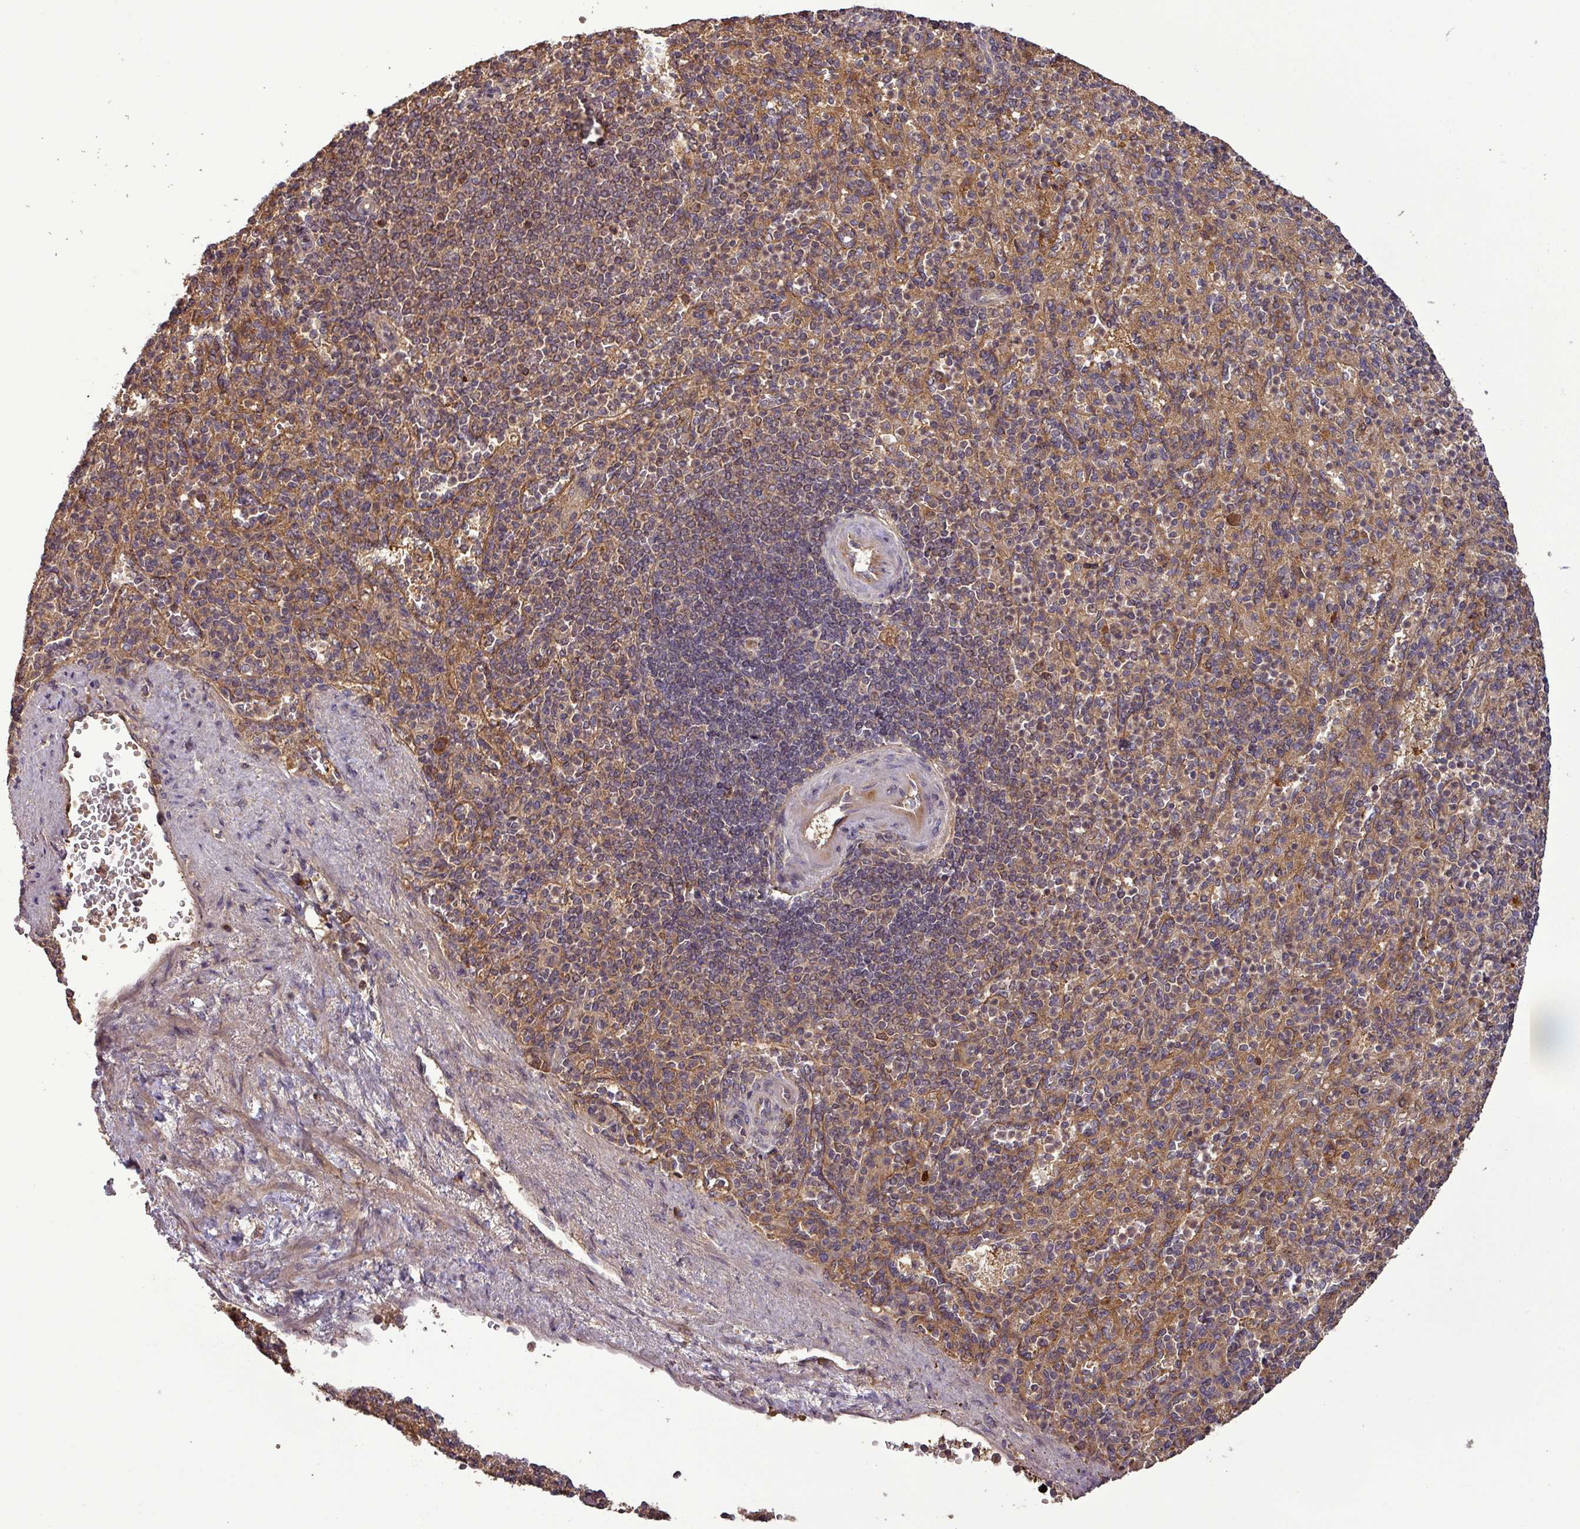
{"staining": {"intensity": "moderate", "quantity": ">75%", "location": "cytoplasmic/membranous,nuclear"}, "tissue": "spleen", "cell_type": "Cells in red pulp", "image_type": "normal", "snomed": [{"axis": "morphology", "description": "Normal tissue, NOS"}, {"axis": "topography", "description": "Spleen"}], "caption": "Moderate cytoplasmic/membranous,nuclear positivity for a protein is appreciated in approximately >75% of cells in red pulp of unremarkable spleen using immunohistochemistry (IHC).", "gene": "NT5C3A", "patient": {"sex": "female", "age": 74}}